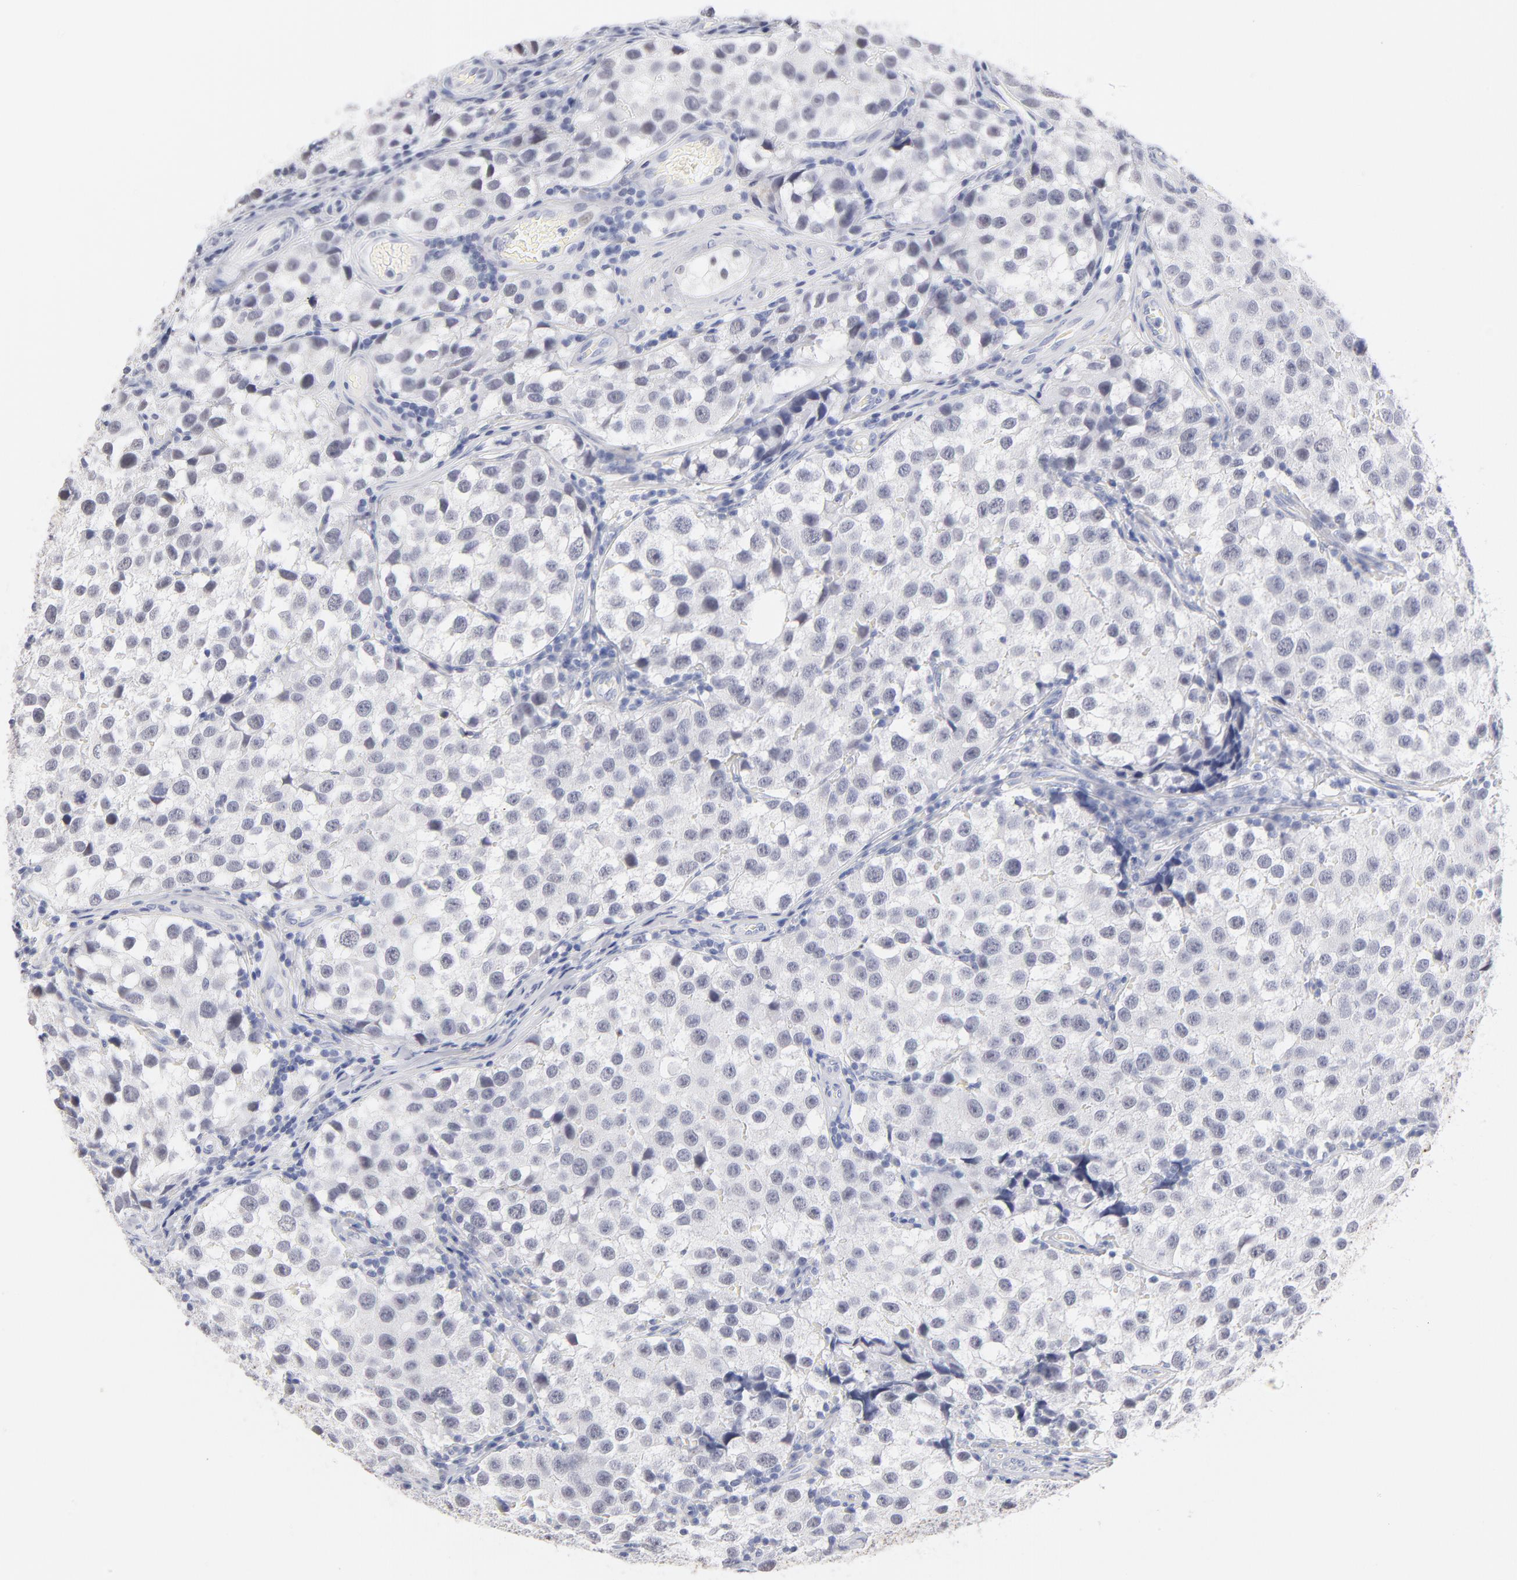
{"staining": {"intensity": "negative", "quantity": "none", "location": "none"}, "tissue": "testis cancer", "cell_type": "Tumor cells", "image_type": "cancer", "snomed": [{"axis": "morphology", "description": "Seminoma, NOS"}, {"axis": "topography", "description": "Testis"}], "caption": "Immunohistochemistry (IHC) micrograph of neoplastic tissue: testis seminoma stained with DAB (3,3'-diaminobenzidine) shows no significant protein positivity in tumor cells.", "gene": "KHNYN", "patient": {"sex": "male", "age": 39}}